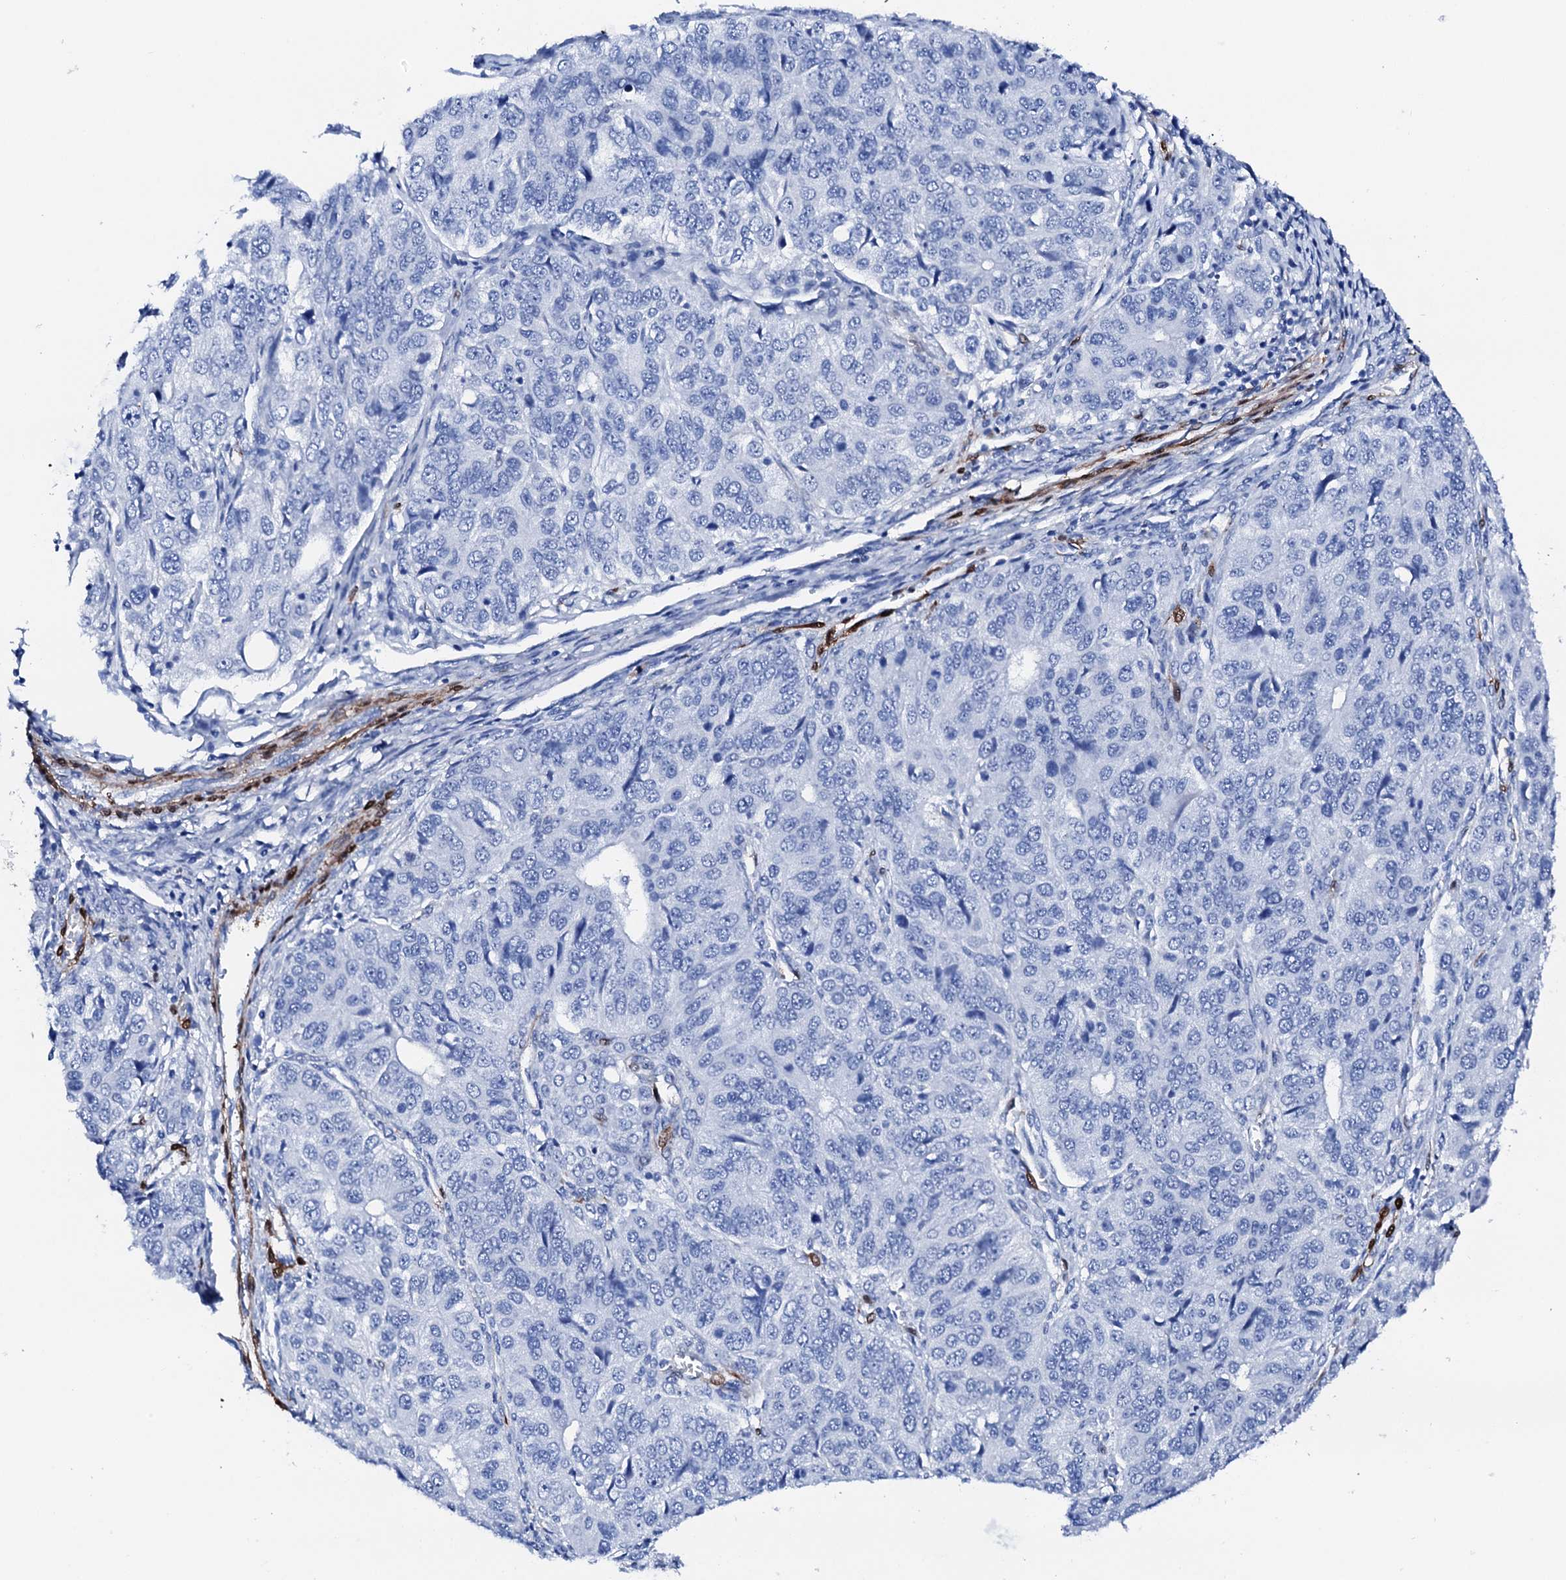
{"staining": {"intensity": "negative", "quantity": "none", "location": "none"}, "tissue": "ovarian cancer", "cell_type": "Tumor cells", "image_type": "cancer", "snomed": [{"axis": "morphology", "description": "Carcinoma, endometroid"}, {"axis": "topography", "description": "Ovary"}], "caption": "Immunohistochemical staining of ovarian endometroid carcinoma reveals no significant expression in tumor cells.", "gene": "NRIP2", "patient": {"sex": "female", "age": 51}}